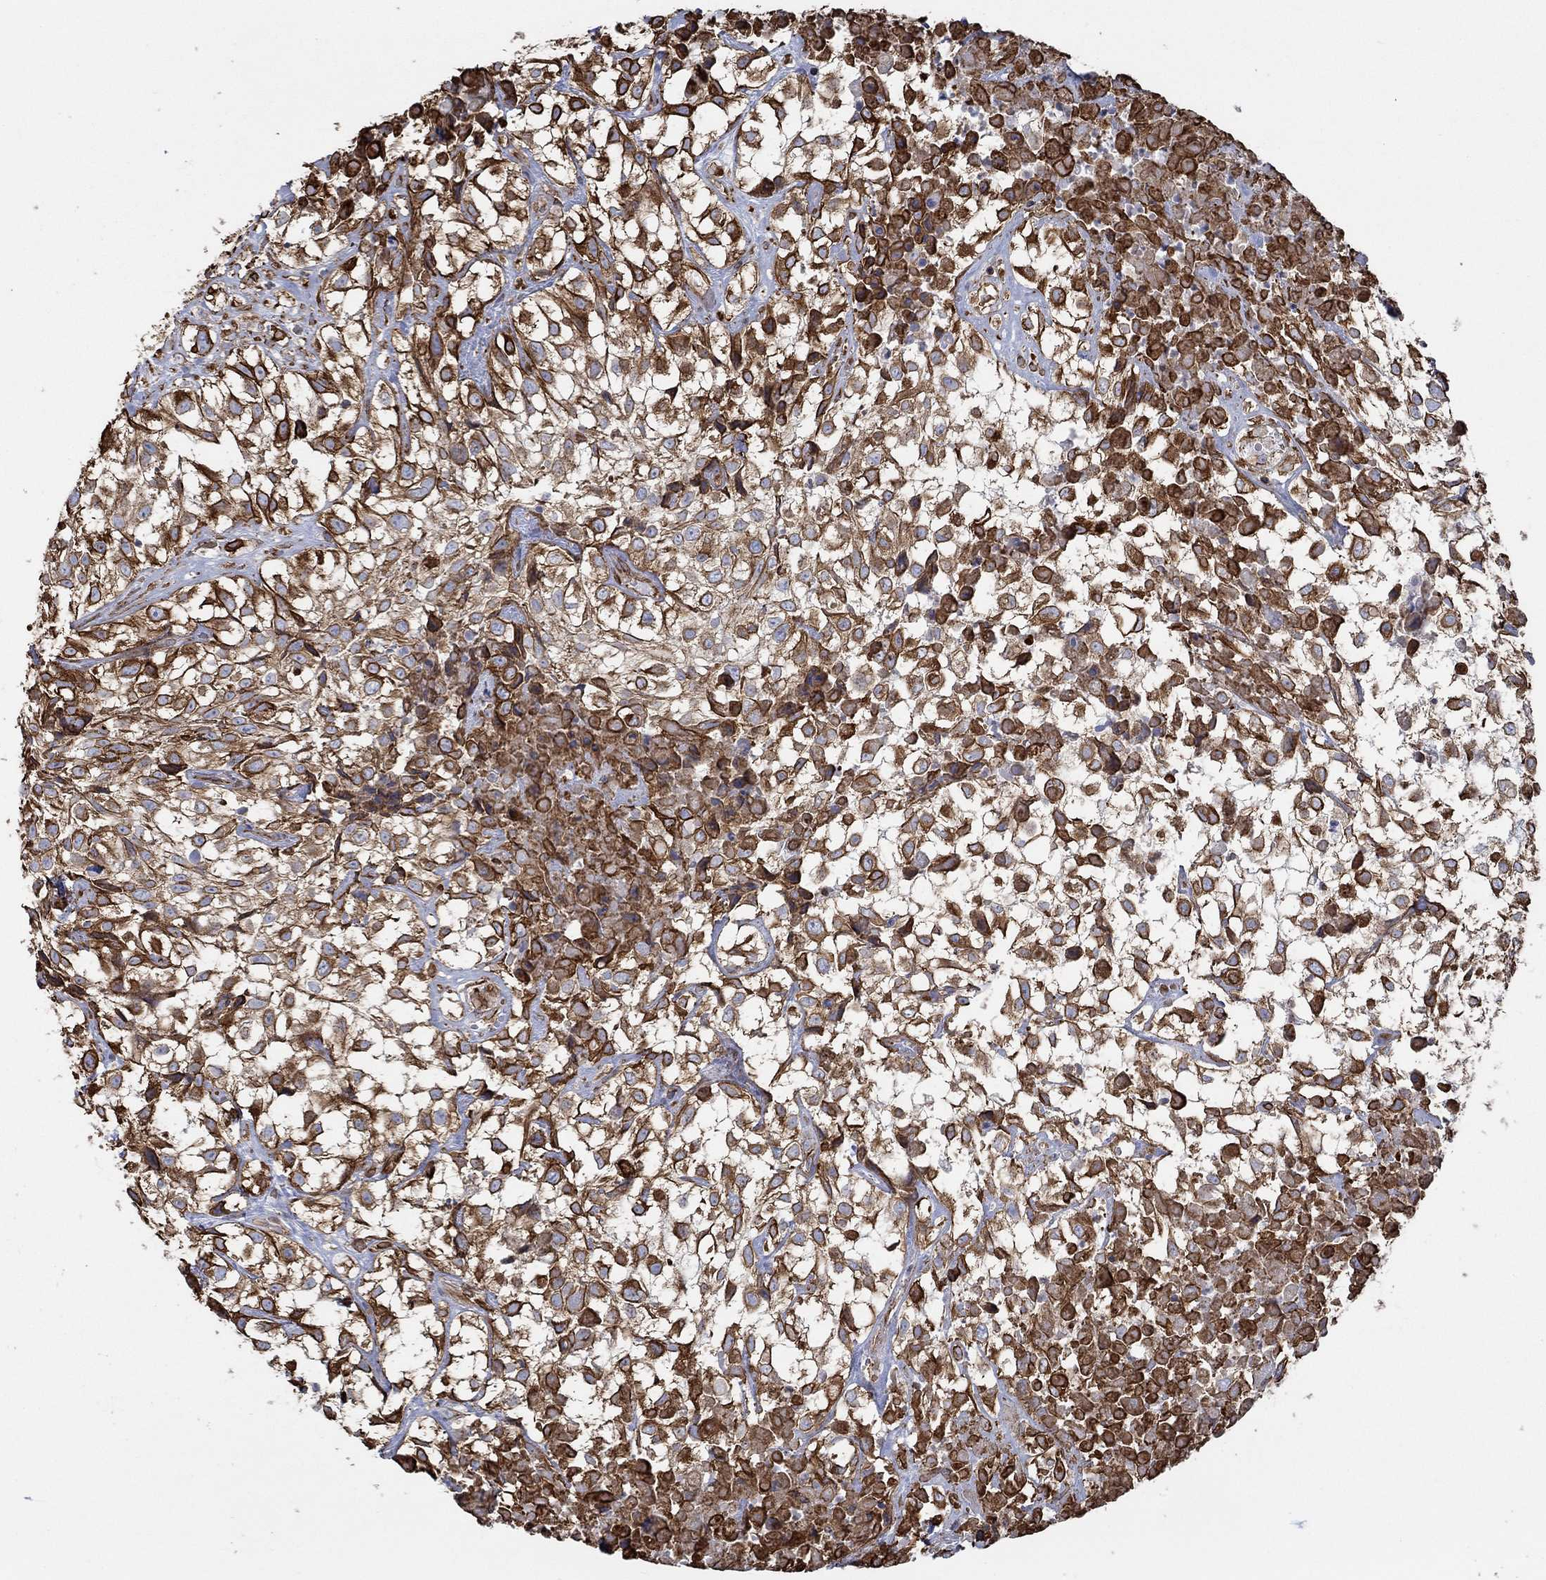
{"staining": {"intensity": "strong", "quantity": "25%-75%", "location": "cytoplasmic/membranous"}, "tissue": "urothelial cancer", "cell_type": "Tumor cells", "image_type": "cancer", "snomed": [{"axis": "morphology", "description": "Urothelial carcinoma, High grade"}, {"axis": "topography", "description": "Urinary bladder"}], "caption": "Urothelial carcinoma (high-grade) was stained to show a protein in brown. There is high levels of strong cytoplasmic/membranous positivity in approximately 25%-75% of tumor cells.", "gene": "STC2", "patient": {"sex": "male", "age": 56}}